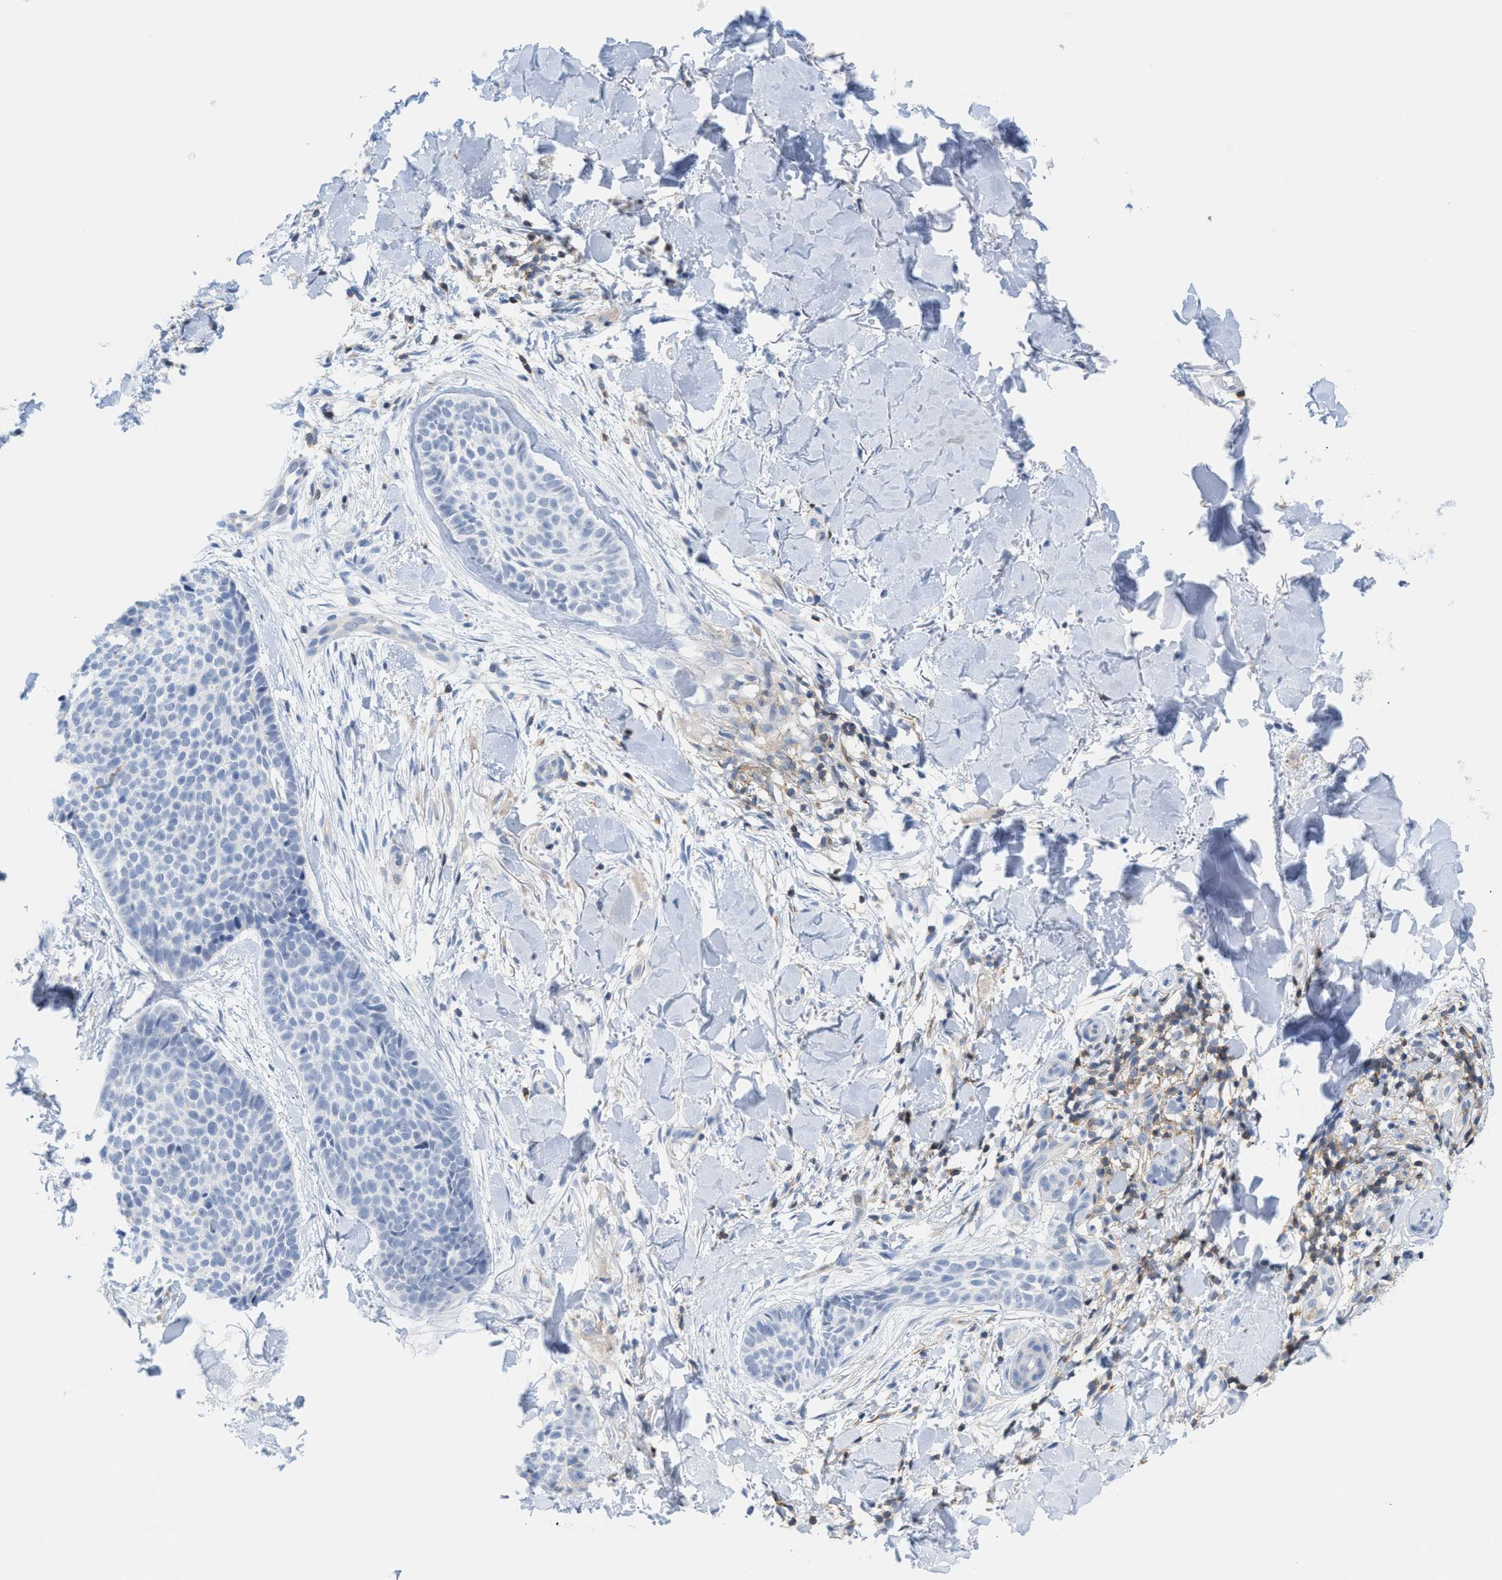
{"staining": {"intensity": "negative", "quantity": "none", "location": "none"}, "tissue": "skin cancer", "cell_type": "Tumor cells", "image_type": "cancer", "snomed": [{"axis": "morphology", "description": "Normal tissue, NOS"}, {"axis": "morphology", "description": "Basal cell carcinoma"}, {"axis": "topography", "description": "Skin"}], "caption": "A micrograph of human basal cell carcinoma (skin) is negative for staining in tumor cells.", "gene": "IL16", "patient": {"sex": "male", "age": 67}}